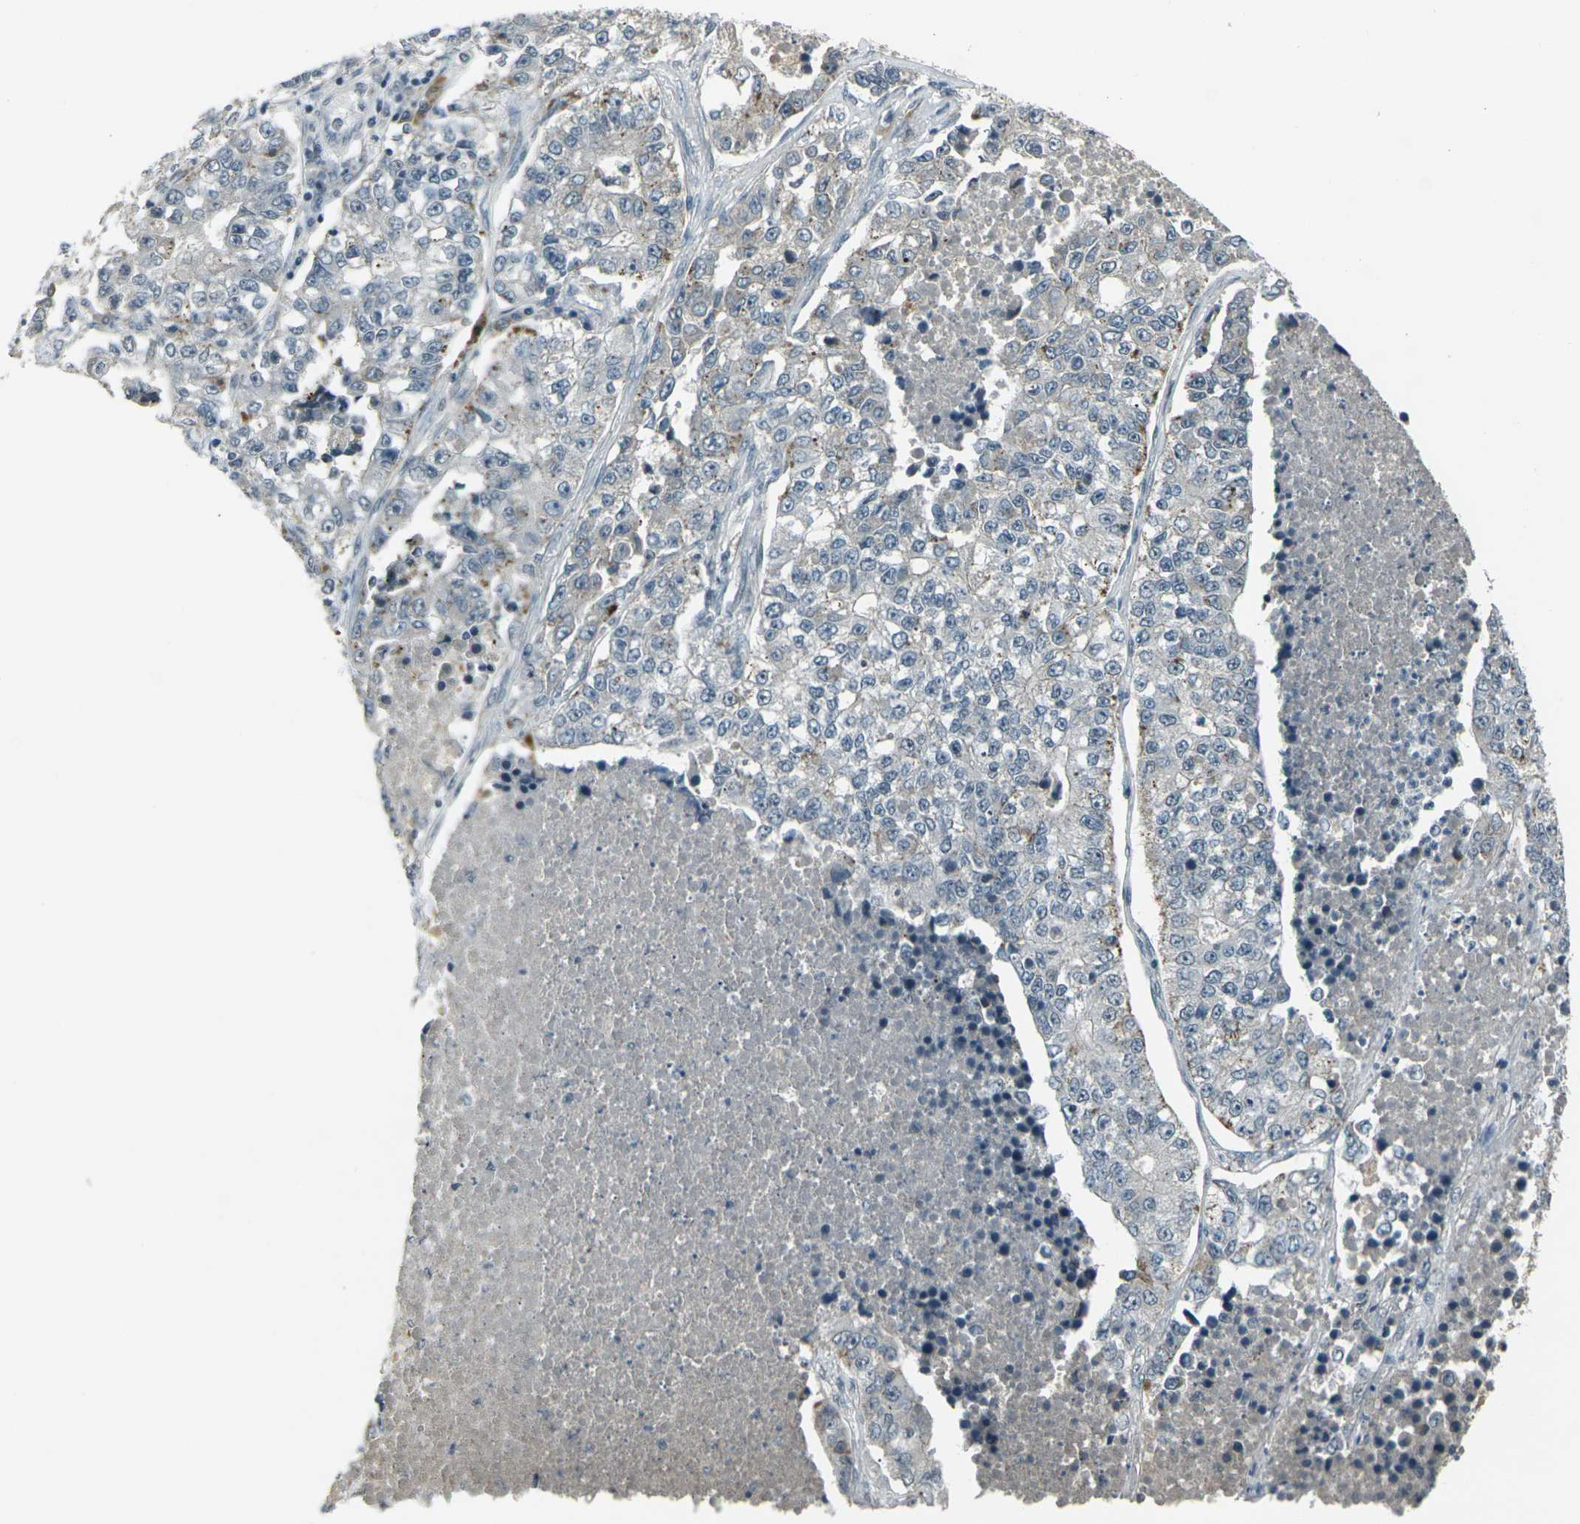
{"staining": {"intensity": "negative", "quantity": "none", "location": "none"}, "tissue": "lung cancer", "cell_type": "Tumor cells", "image_type": "cancer", "snomed": [{"axis": "morphology", "description": "Adenocarcinoma, NOS"}, {"axis": "topography", "description": "Lung"}], "caption": "High power microscopy image of an immunohistochemistry micrograph of lung cancer (adenocarcinoma), revealing no significant positivity in tumor cells.", "gene": "GPR19", "patient": {"sex": "male", "age": 49}}